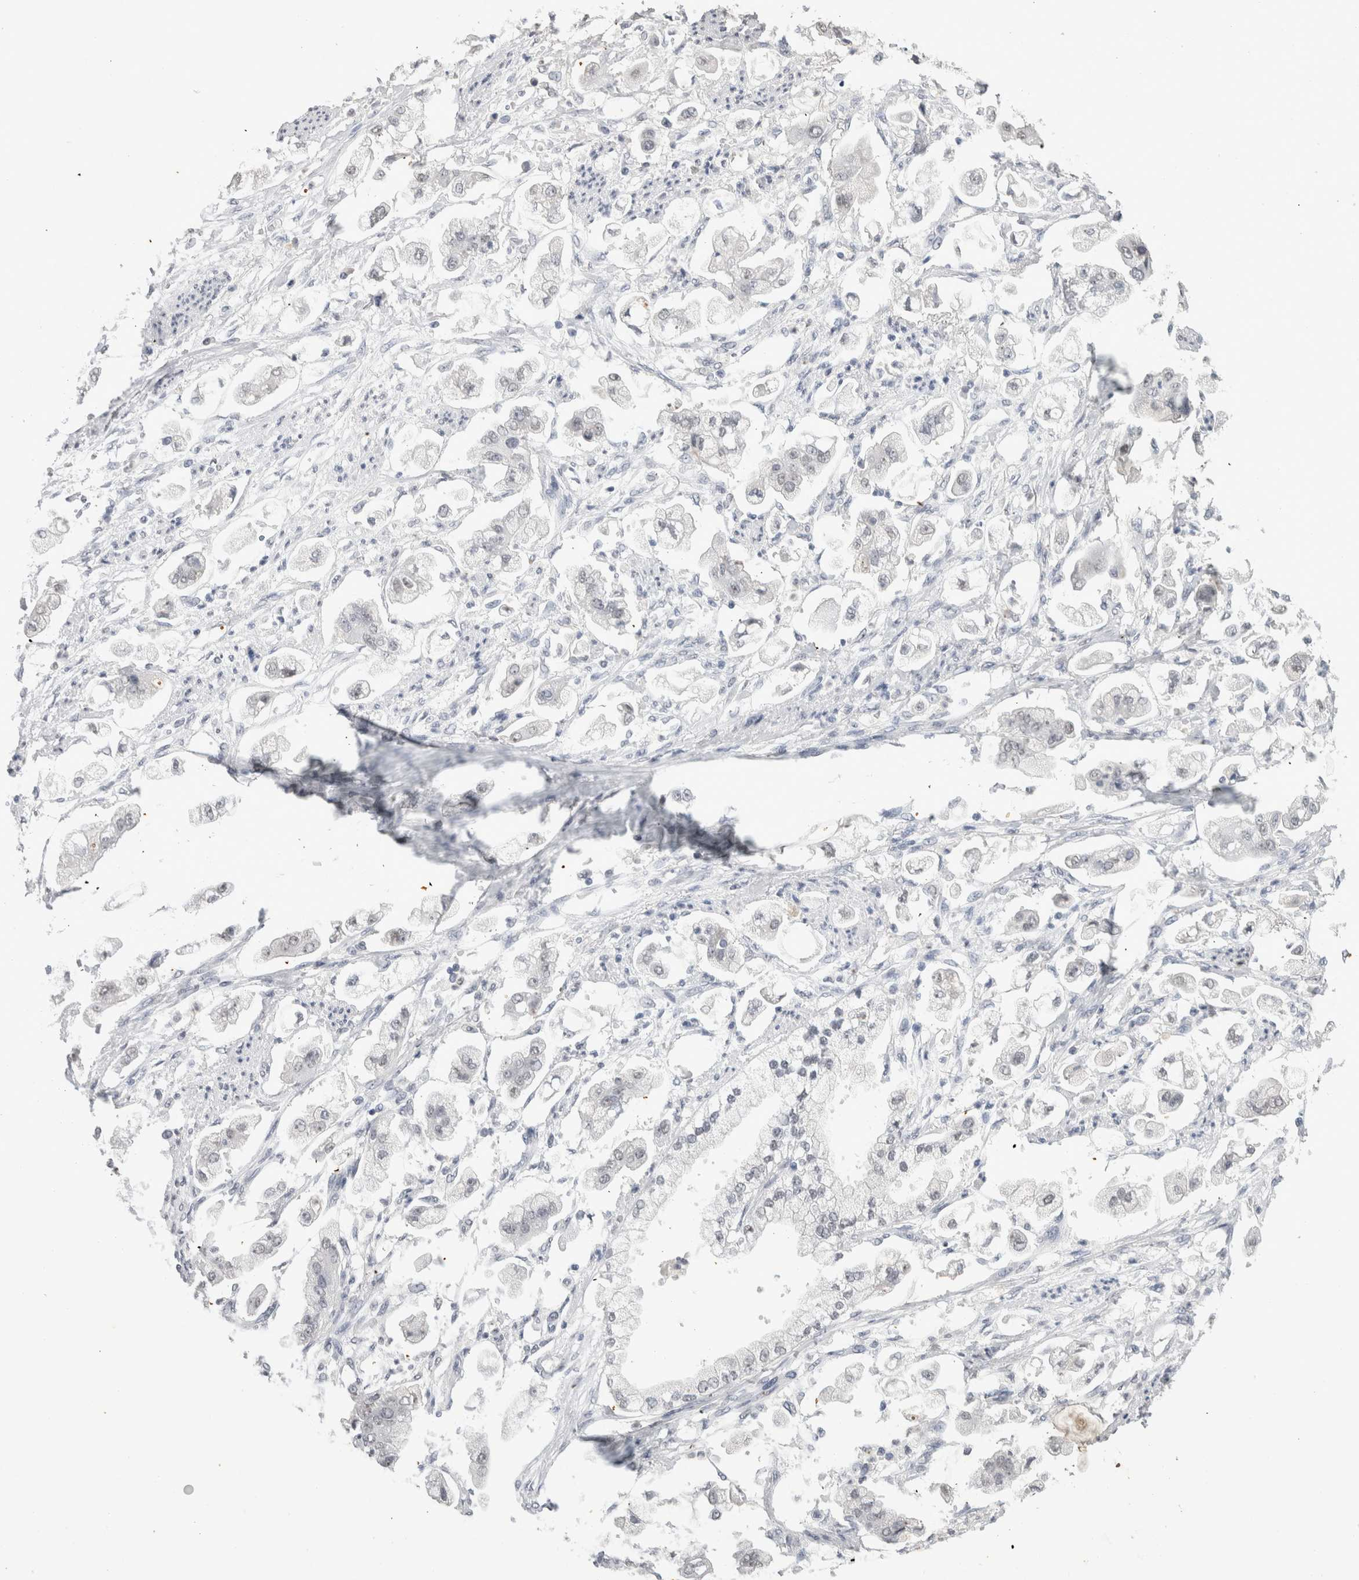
{"staining": {"intensity": "negative", "quantity": "none", "location": "none"}, "tissue": "stomach cancer", "cell_type": "Tumor cells", "image_type": "cancer", "snomed": [{"axis": "morphology", "description": "Adenocarcinoma, NOS"}, {"axis": "topography", "description": "Stomach"}], "caption": "High magnification brightfield microscopy of stomach cancer (adenocarcinoma) stained with DAB (3,3'-diaminobenzidine) (brown) and counterstained with hematoxylin (blue): tumor cells show no significant staining. (Brightfield microscopy of DAB (3,3'-diaminobenzidine) immunohistochemistry at high magnification).", "gene": "CADM3", "patient": {"sex": "male", "age": 62}}